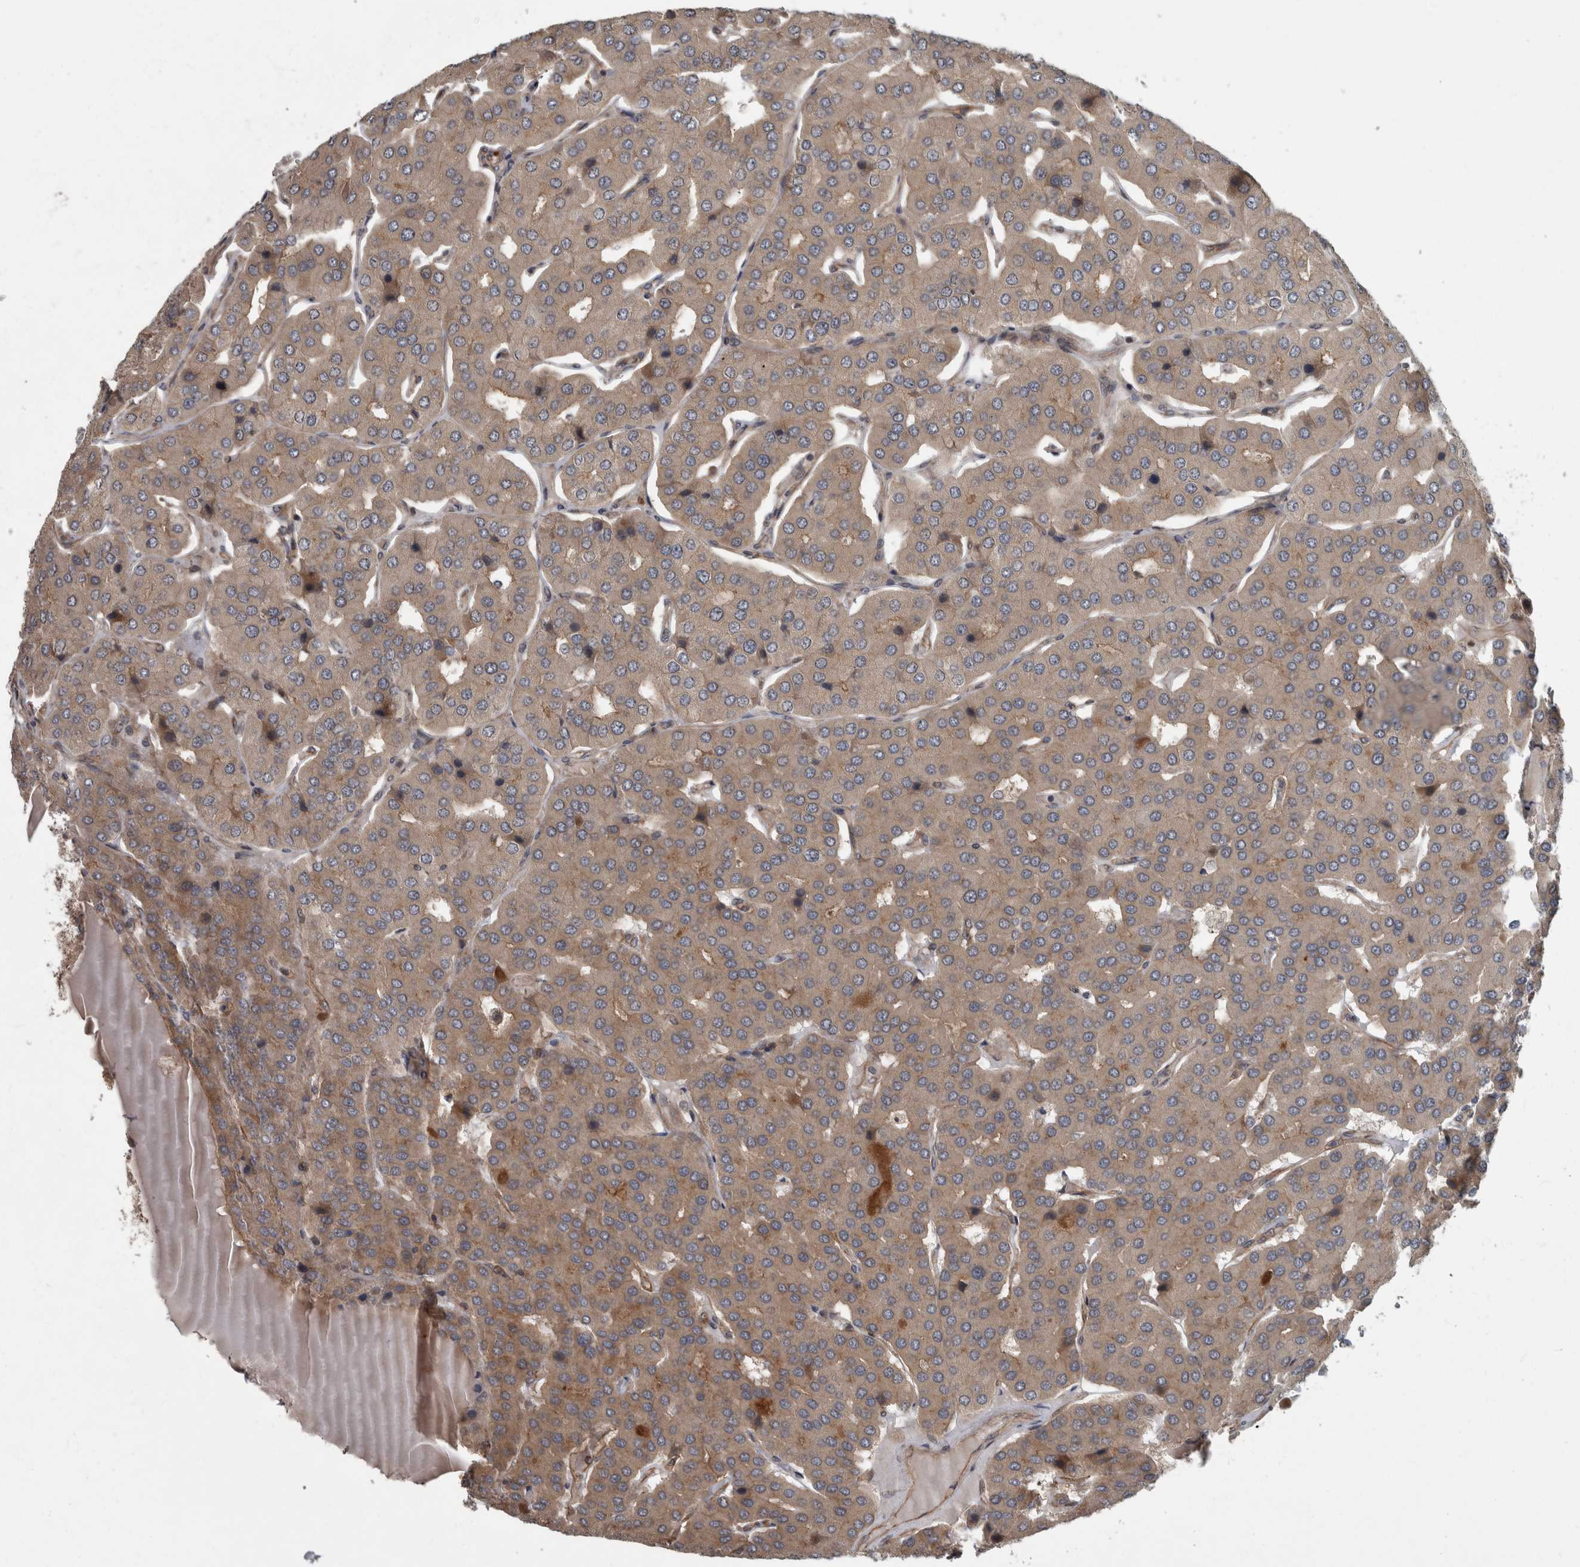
{"staining": {"intensity": "moderate", "quantity": ">75%", "location": "cytoplasmic/membranous"}, "tissue": "parathyroid gland", "cell_type": "Glandular cells", "image_type": "normal", "snomed": [{"axis": "morphology", "description": "Normal tissue, NOS"}, {"axis": "morphology", "description": "Adenoma, NOS"}, {"axis": "topography", "description": "Parathyroid gland"}], "caption": "Benign parathyroid gland reveals moderate cytoplasmic/membranous expression in about >75% of glandular cells.", "gene": "VEGFD", "patient": {"sex": "female", "age": 86}}